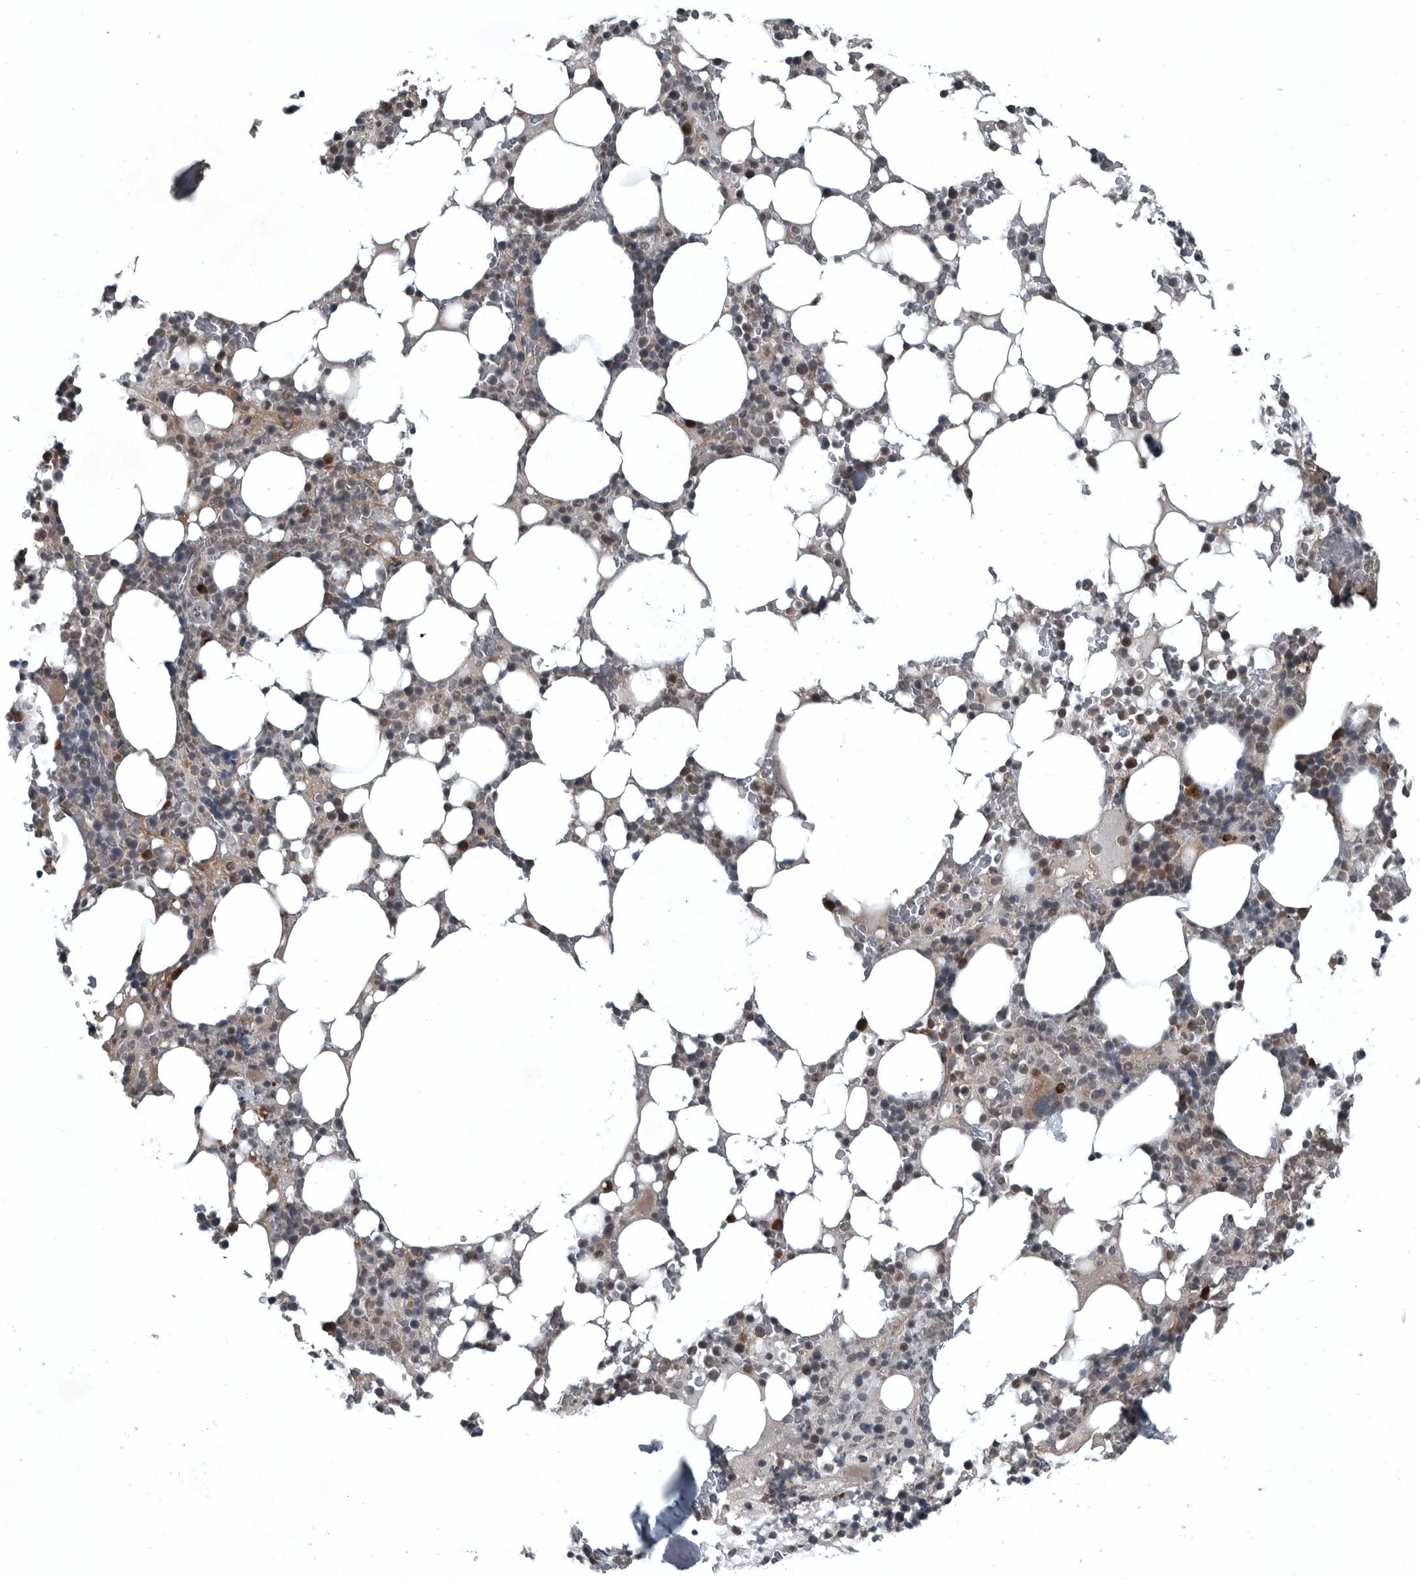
{"staining": {"intensity": "moderate", "quantity": "<25%", "location": "cytoplasmic/membranous,nuclear"}, "tissue": "bone marrow", "cell_type": "Hematopoietic cells", "image_type": "normal", "snomed": [{"axis": "morphology", "description": "Normal tissue, NOS"}, {"axis": "topography", "description": "Bone marrow"}], "caption": "Protein analysis of benign bone marrow demonstrates moderate cytoplasmic/membranous,nuclear expression in approximately <25% of hematopoietic cells. The staining was performed using DAB (3,3'-diaminobenzidine), with brown indicating positive protein expression. Nuclei are stained blue with hematoxylin.", "gene": "GAK", "patient": {"sex": "male", "age": 58}}